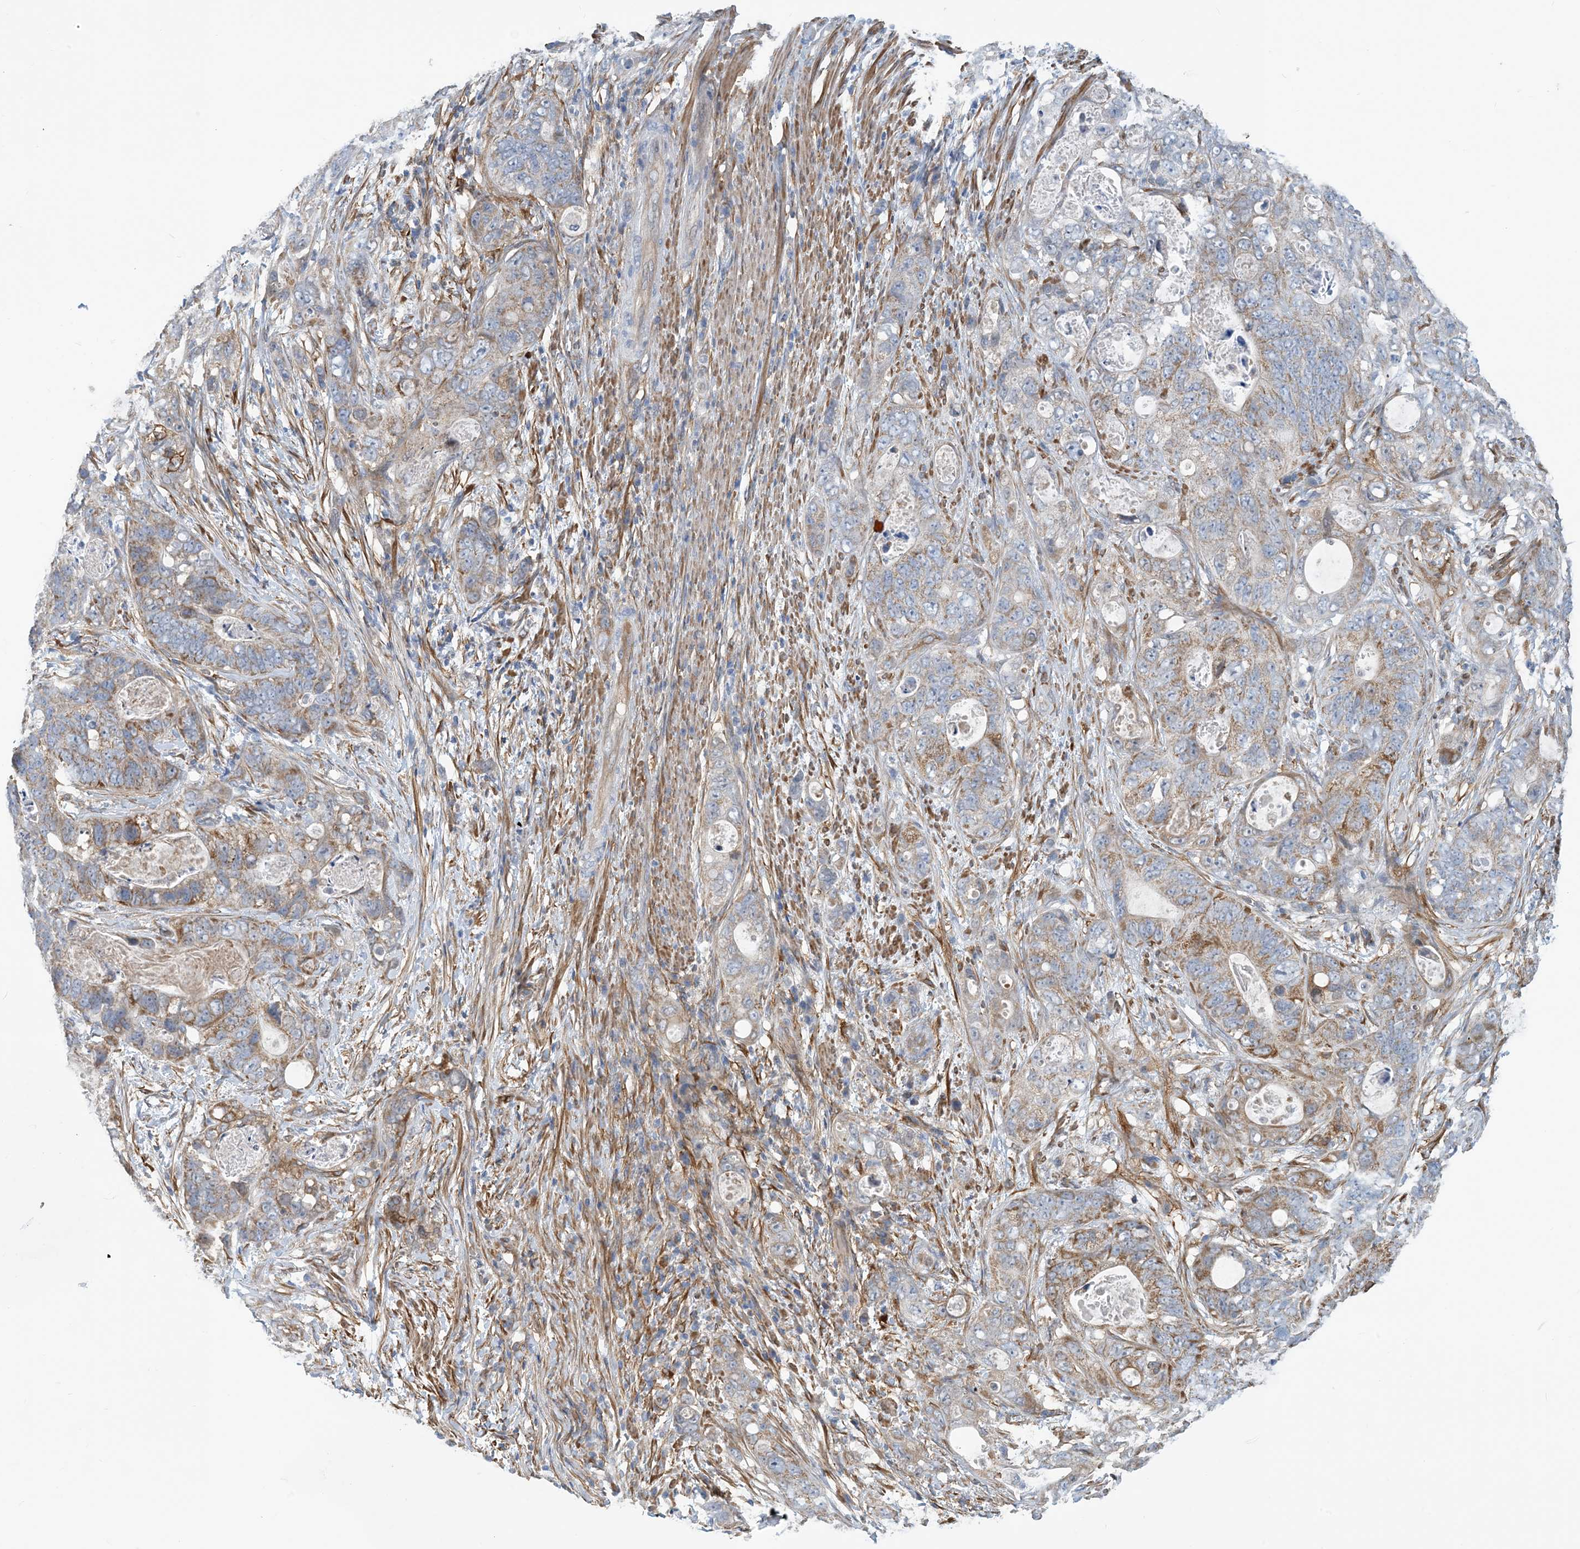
{"staining": {"intensity": "moderate", "quantity": "25%-75%", "location": "cytoplasmic/membranous"}, "tissue": "stomach cancer", "cell_type": "Tumor cells", "image_type": "cancer", "snomed": [{"axis": "morphology", "description": "Adenocarcinoma, NOS"}, {"axis": "topography", "description": "Stomach"}], "caption": "Immunohistochemistry (IHC) image of human stomach cancer (adenocarcinoma) stained for a protein (brown), which exhibits medium levels of moderate cytoplasmic/membranous expression in approximately 25%-75% of tumor cells.", "gene": "EIF2A", "patient": {"sex": "female", "age": 89}}